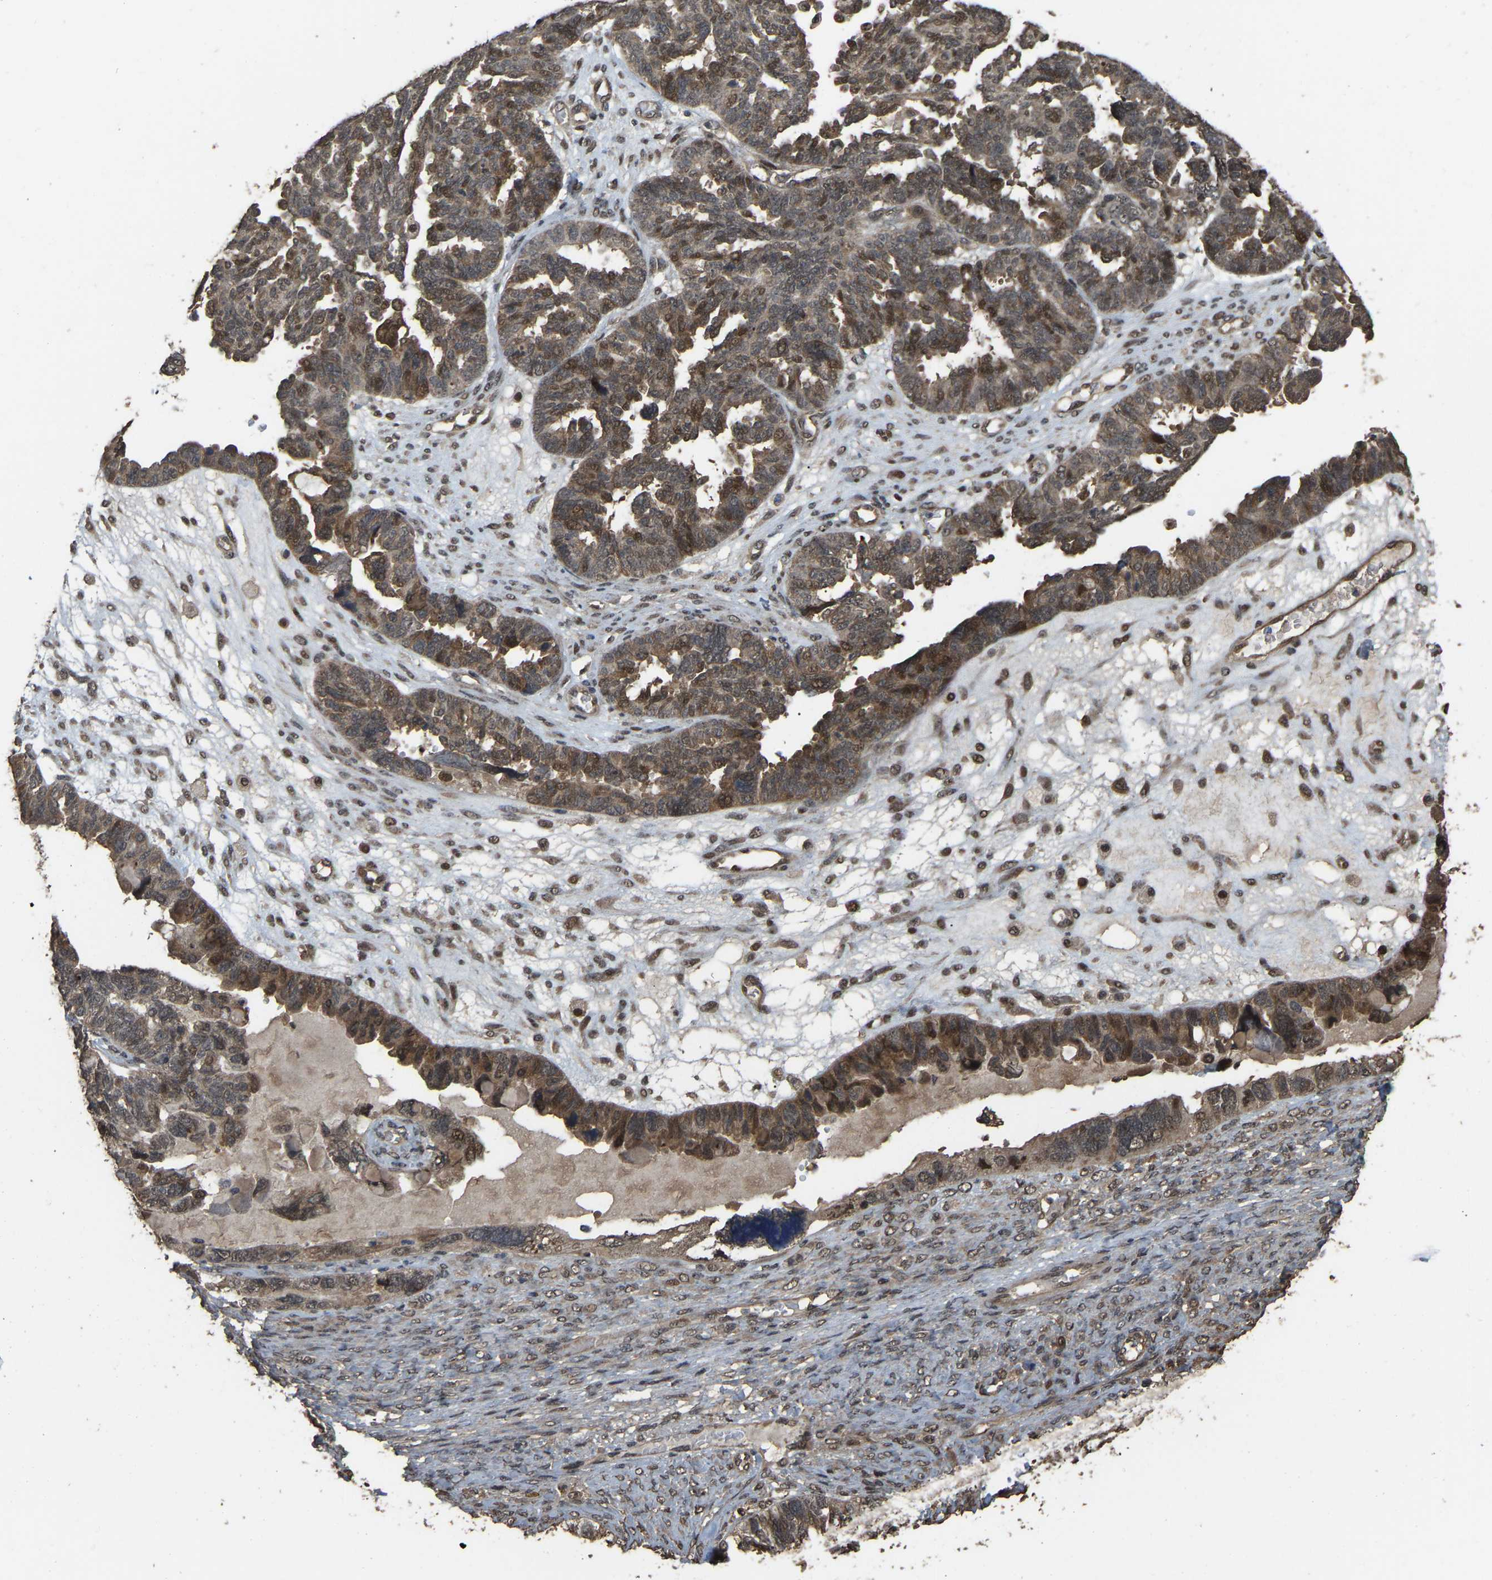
{"staining": {"intensity": "moderate", "quantity": ">75%", "location": "cytoplasmic/membranous"}, "tissue": "ovarian cancer", "cell_type": "Tumor cells", "image_type": "cancer", "snomed": [{"axis": "morphology", "description": "Cystadenocarcinoma, serous, NOS"}, {"axis": "topography", "description": "Ovary"}], "caption": "Immunohistochemical staining of human ovarian serous cystadenocarcinoma displays medium levels of moderate cytoplasmic/membranous expression in about >75% of tumor cells.", "gene": "ARHGAP23", "patient": {"sex": "female", "age": 79}}